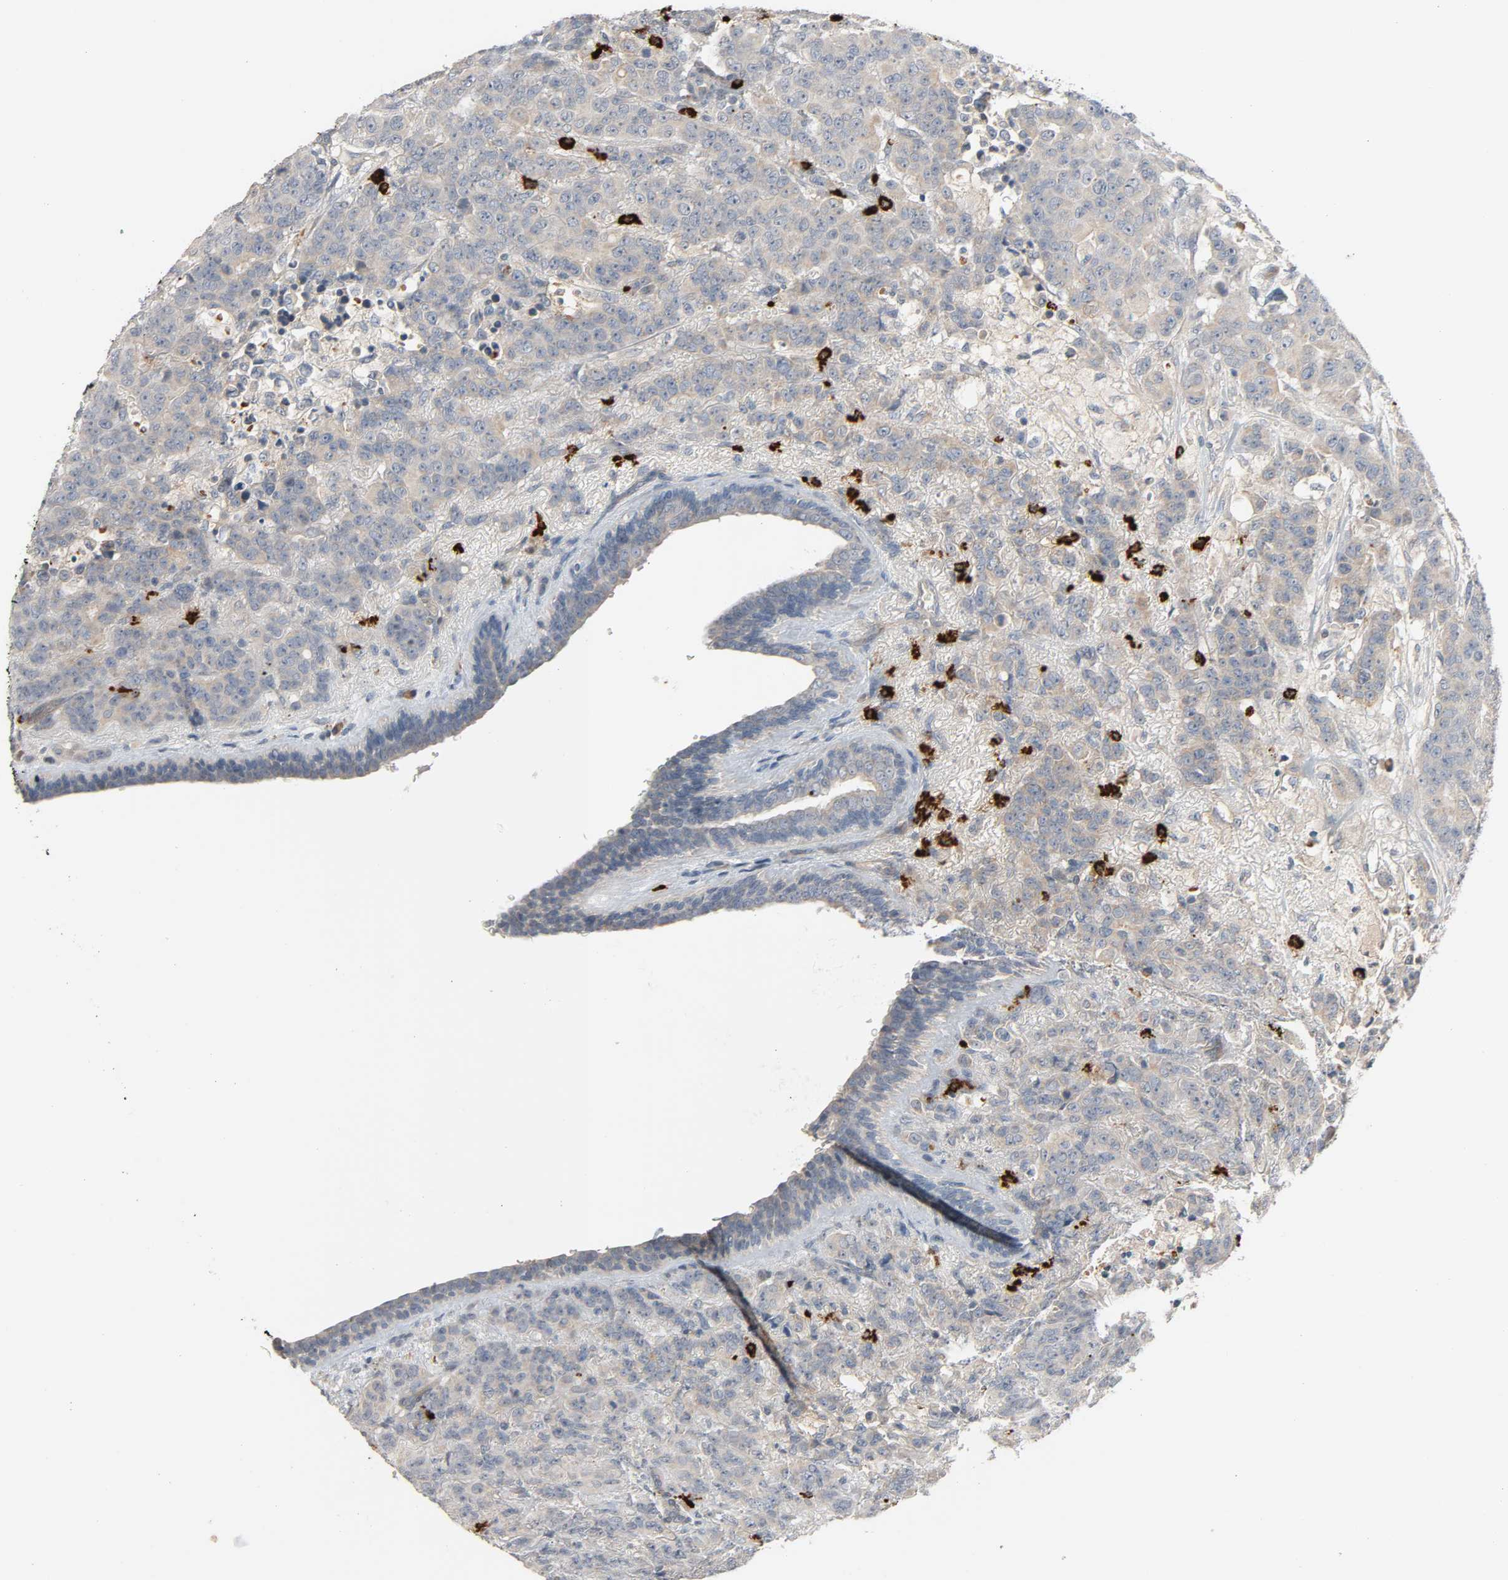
{"staining": {"intensity": "weak", "quantity": ">75%", "location": "cytoplasmic/membranous"}, "tissue": "breast cancer", "cell_type": "Tumor cells", "image_type": "cancer", "snomed": [{"axis": "morphology", "description": "Duct carcinoma"}, {"axis": "topography", "description": "Breast"}], "caption": "This image displays breast intraductal carcinoma stained with immunohistochemistry to label a protein in brown. The cytoplasmic/membranous of tumor cells show weak positivity for the protein. Nuclei are counter-stained blue.", "gene": "LIMCH1", "patient": {"sex": "female", "age": 40}}